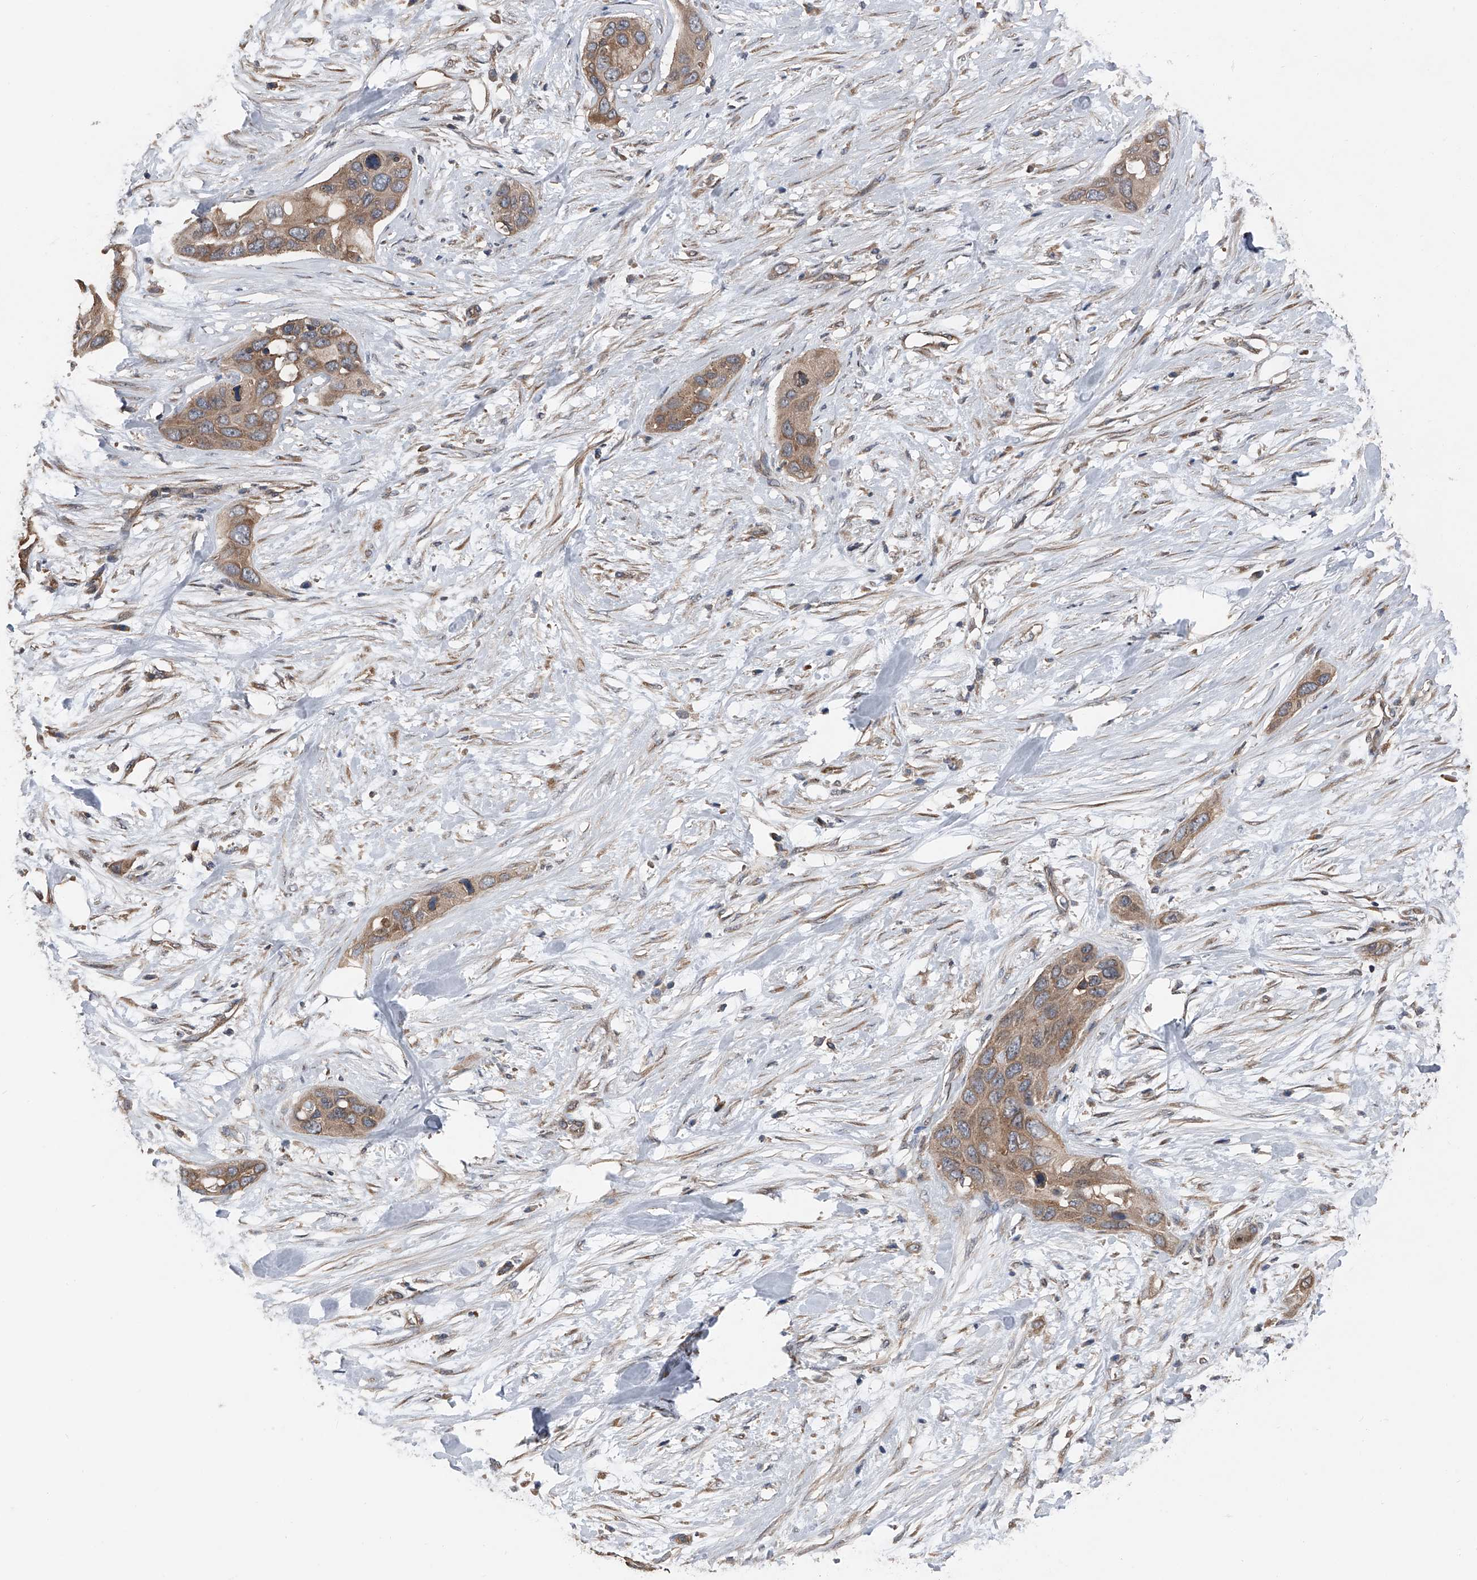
{"staining": {"intensity": "weak", "quantity": ">75%", "location": "cytoplasmic/membranous"}, "tissue": "pancreatic cancer", "cell_type": "Tumor cells", "image_type": "cancer", "snomed": [{"axis": "morphology", "description": "Adenocarcinoma, NOS"}, {"axis": "topography", "description": "Pancreas"}], "caption": "This photomicrograph demonstrates immunohistochemistry (IHC) staining of pancreatic cancer (adenocarcinoma), with low weak cytoplasmic/membranous staining in about >75% of tumor cells.", "gene": "KCNJ2", "patient": {"sex": "female", "age": 60}}